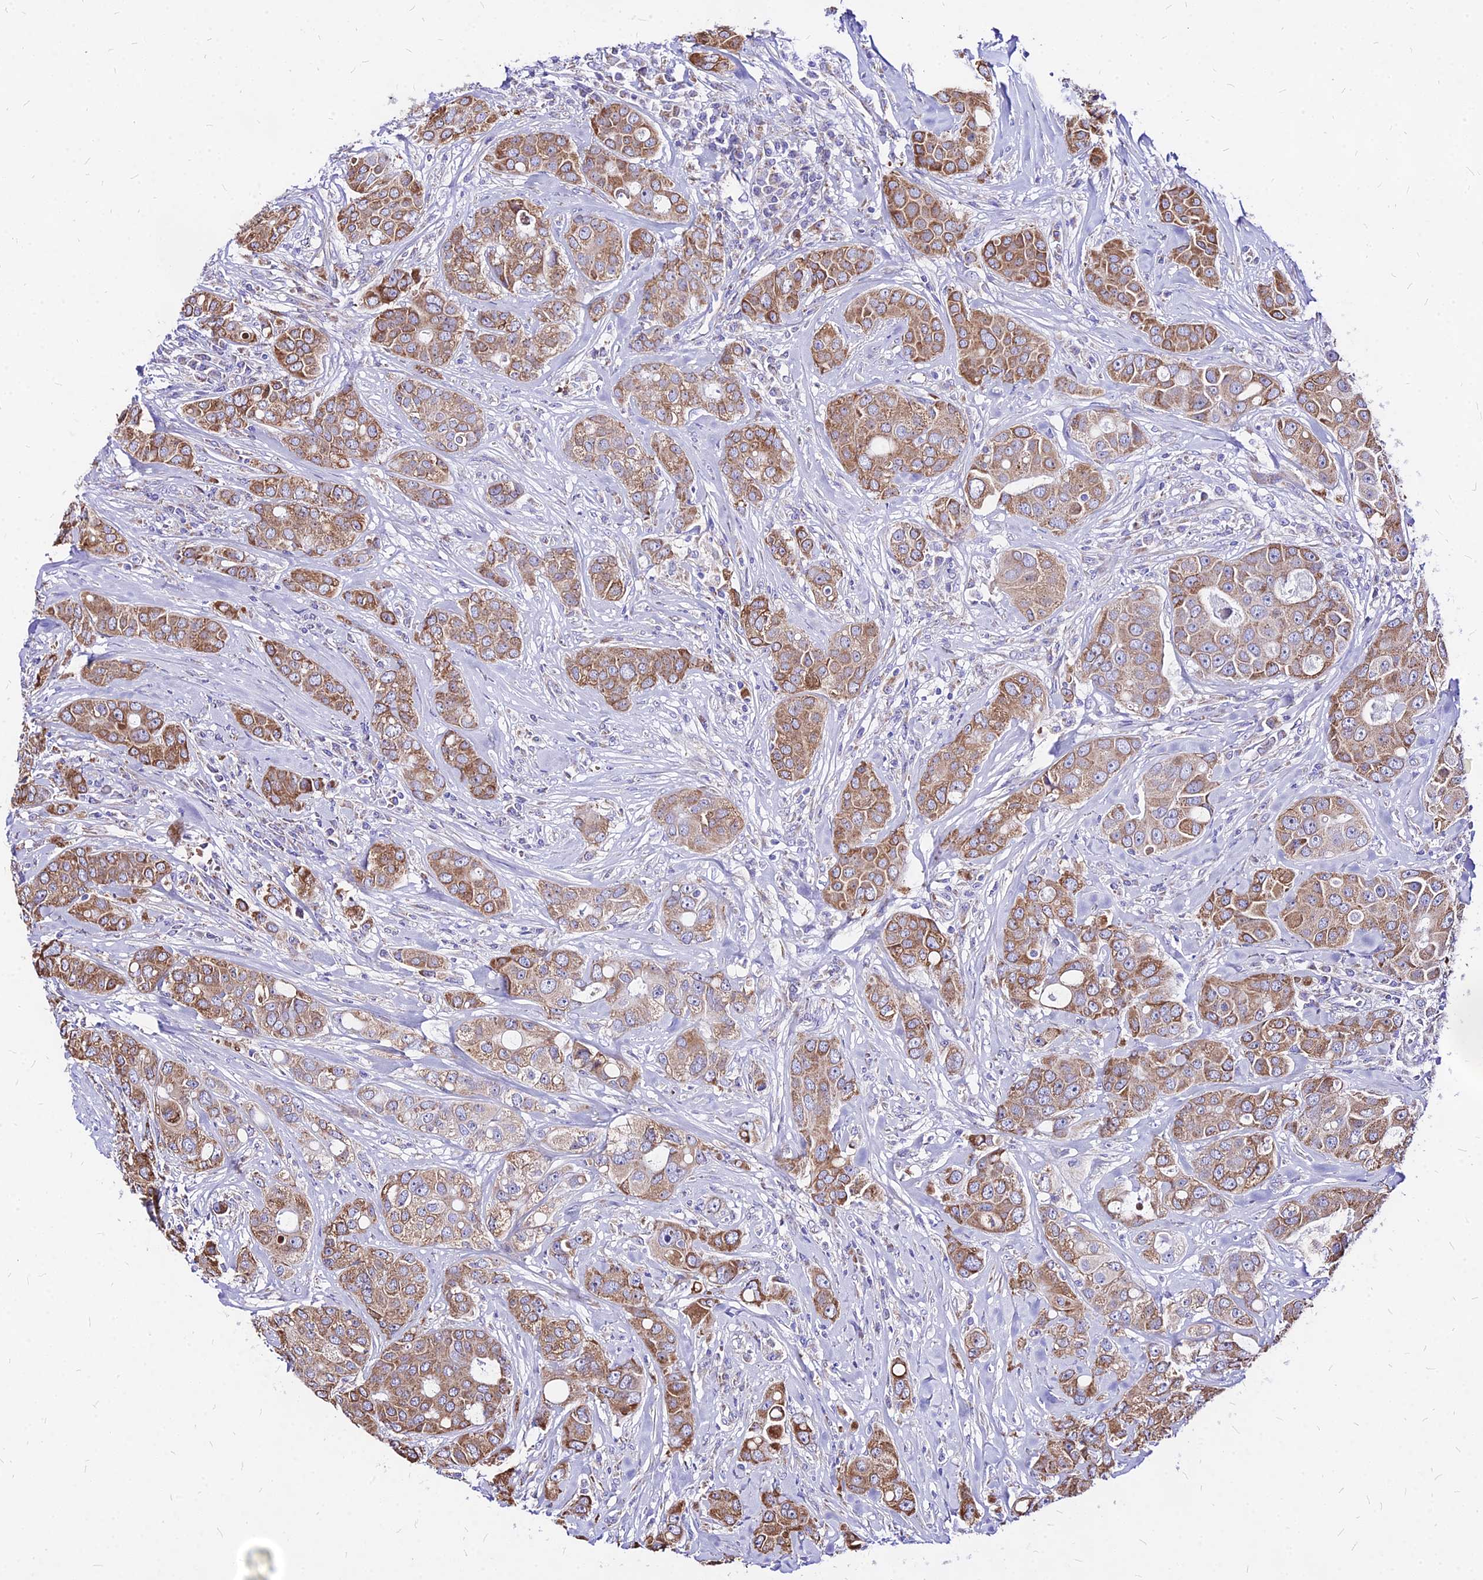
{"staining": {"intensity": "moderate", "quantity": ">75%", "location": "cytoplasmic/membranous"}, "tissue": "breast cancer", "cell_type": "Tumor cells", "image_type": "cancer", "snomed": [{"axis": "morphology", "description": "Duct carcinoma"}, {"axis": "topography", "description": "Breast"}], "caption": "Human intraductal carcinoma (breast) stained with a brown dye reveals moderate cytoplasmic/membranous positive positivity in about >75% of tumor cells.", "gene": "MRPL3", "patient": {"sex": "female", "age": 43}}